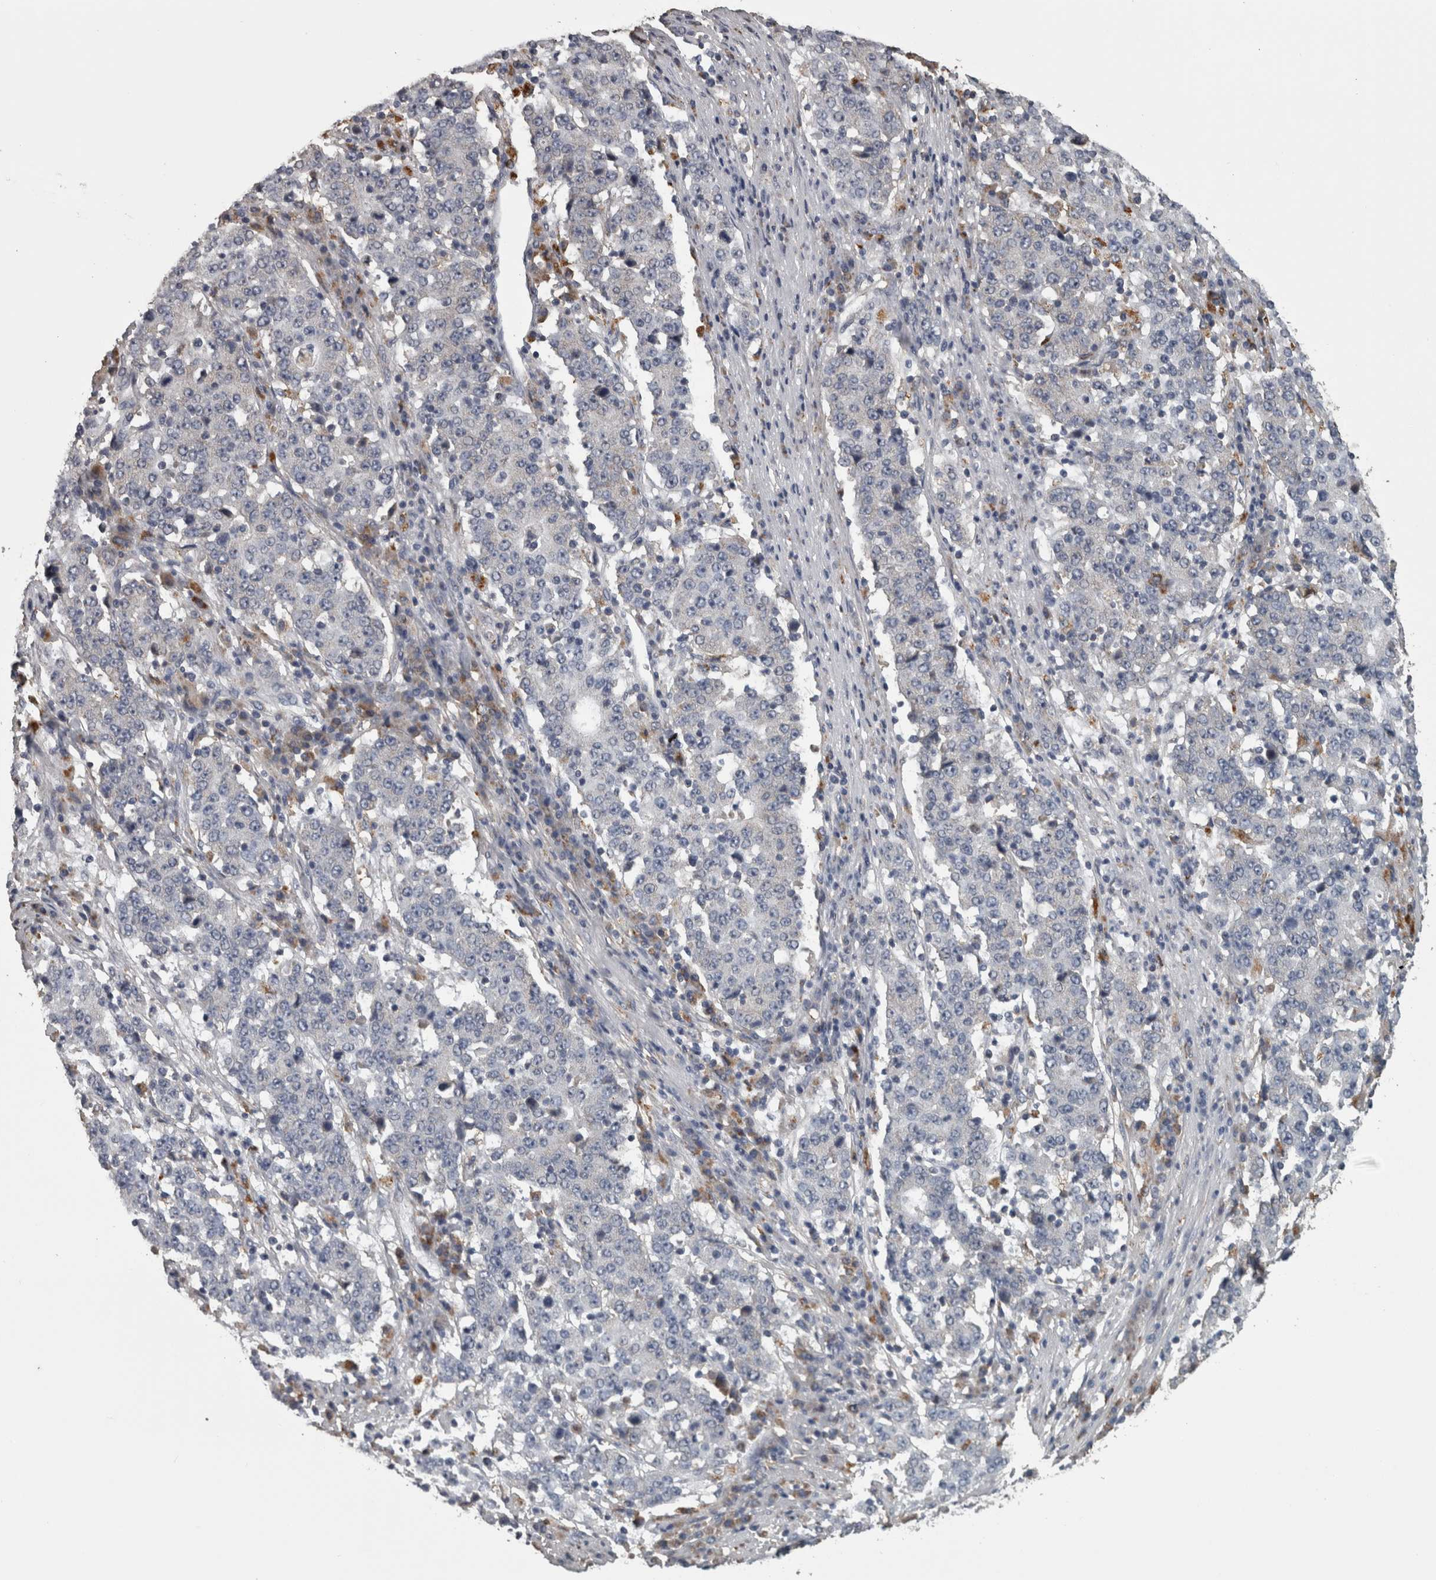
{"staining": {"intensity": "negative", "quantity": "none", "location": "none"}, "tissue": "stomach cancer", "cell_type": "Tumor cells", "image_type": "cancer", "snomed": [{"axis": "morphology", "description": "Adenocarcinoma, NOS"}, {"axis": "topography", "description": "Stomach"}], "caption": "Immunohistochemical staining of adenocarcinoma (stomach) exhibits no significant positivity in tumor cells.", "gene": "FRK", "patient": {"sex": "male", "age": 59}}